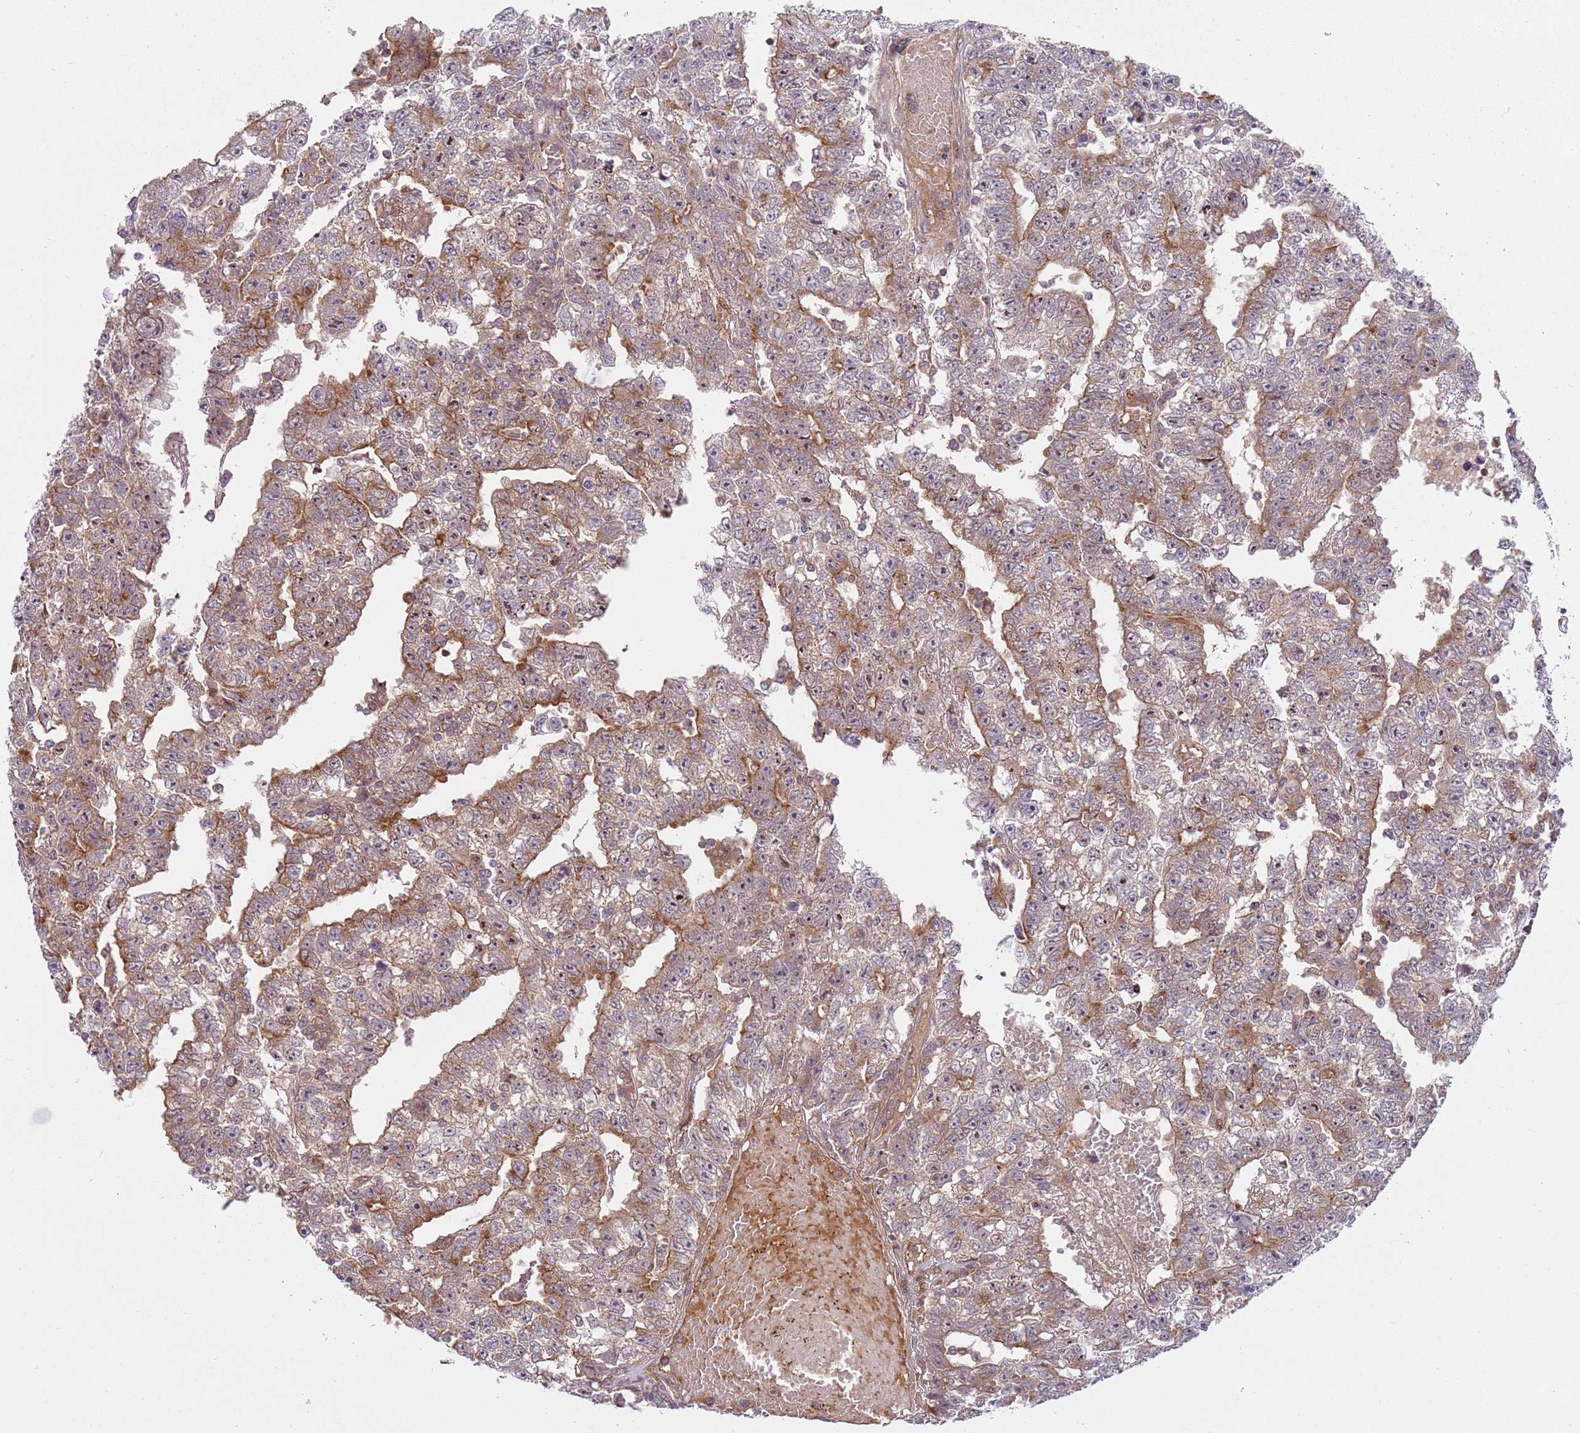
{"staining": {"intensity": "moderate", "quantity": "25%-75%", "location": "cytoplasmic/membranous"}, "tissue": "testis cancer", "cell_type": "Tumor cells", "image_type": "cancer", "snomed": [{"axis": "morphology", "description": "Carcinoma, Embryonal, NOS"}, {"axis": "topography", "description": "Testis"}], "caption": "About 25%-75% of tumor cells in human embryonal carcinoma (testis) exhibit moderate cytoplasmic/membranous protein expression as visualized by brown immunohistochemical staining.", "gene": "GGA1", "patient": {"sex": "male", "age": 25}}